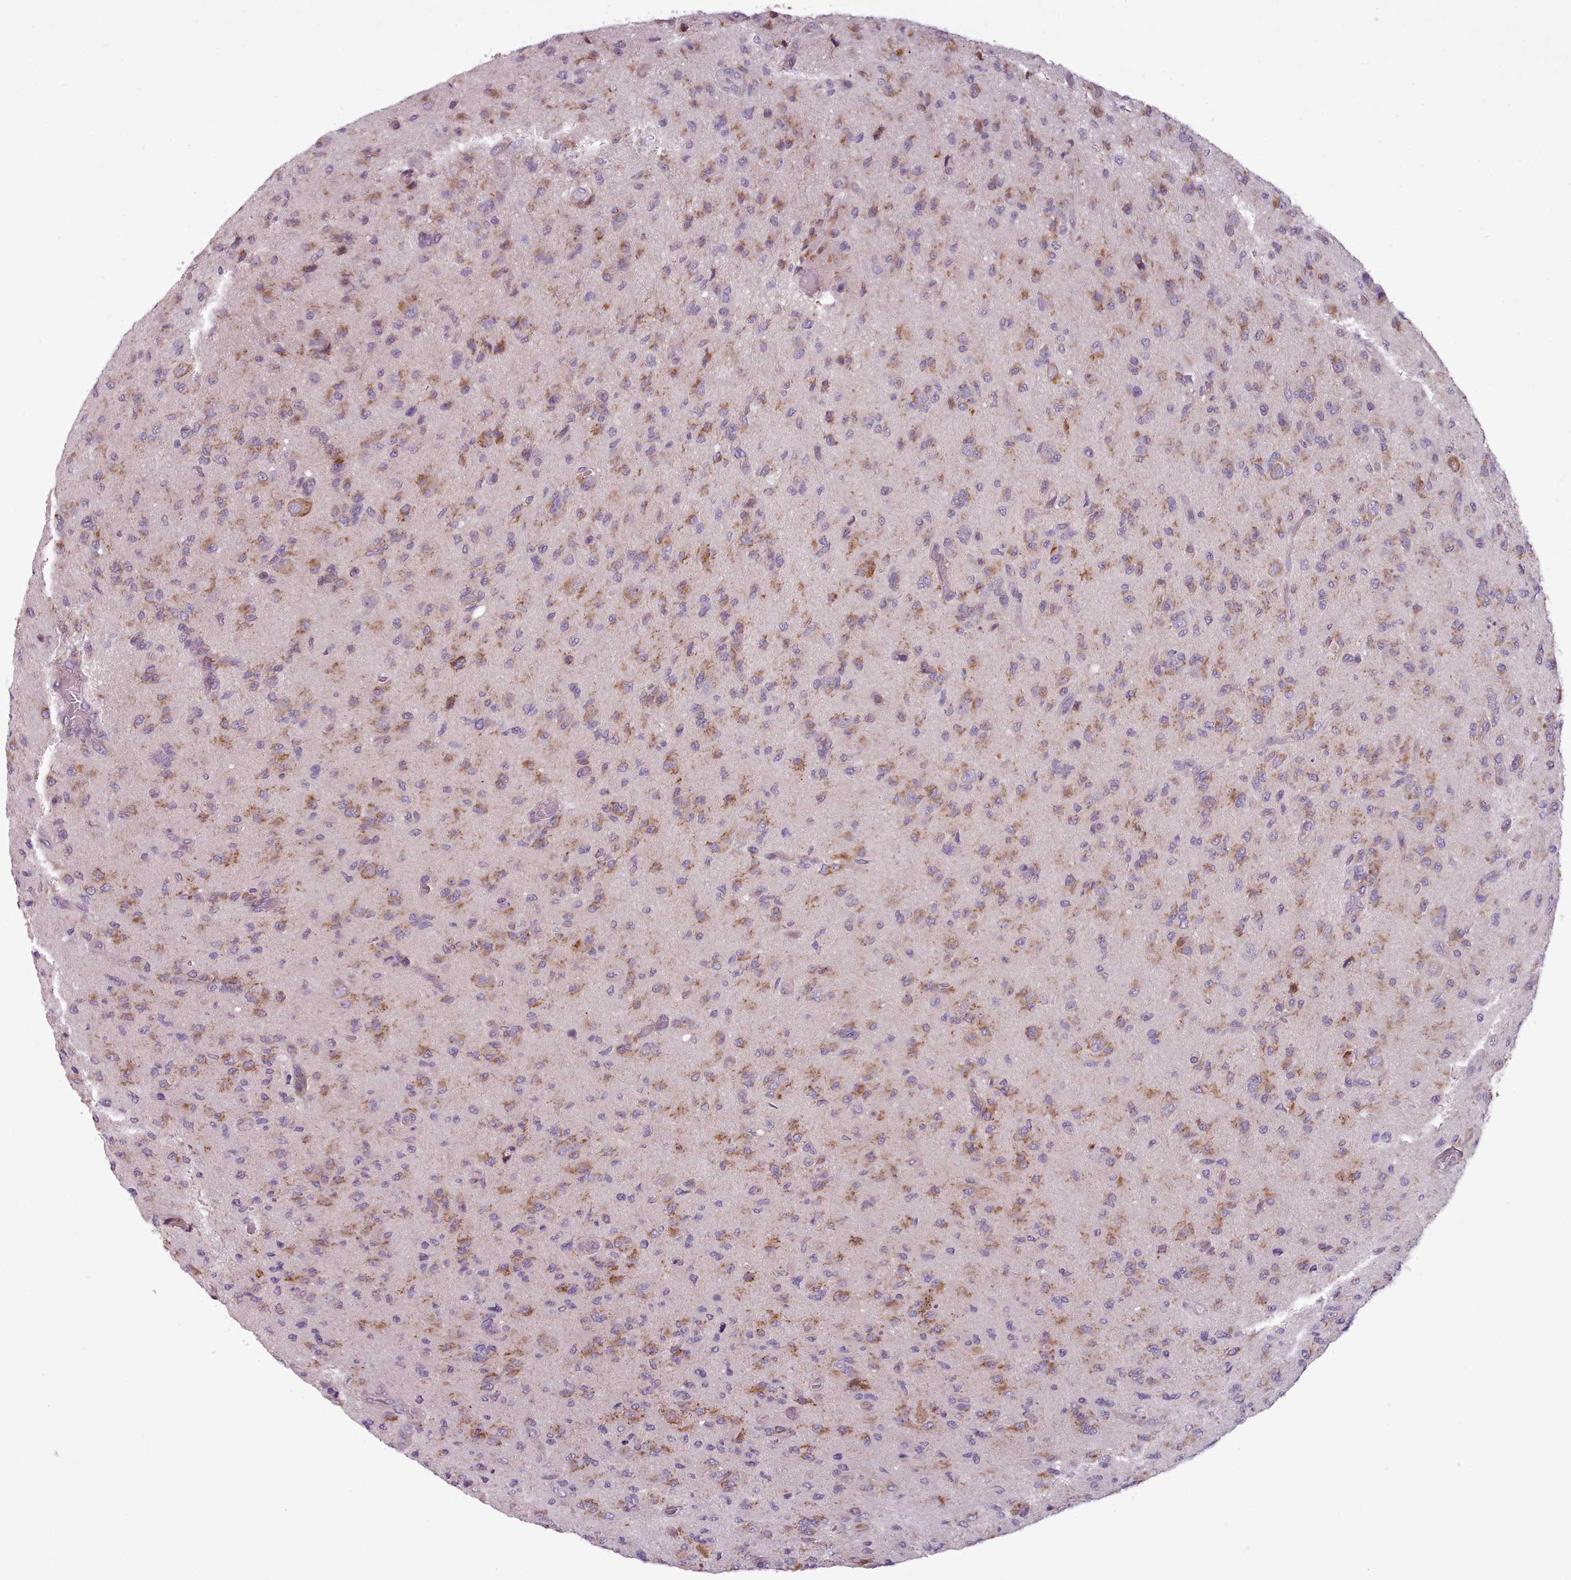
{"staining": {"intensity": "moderate", "quantity": "25%-75%", "location": "cytoplasmic/membranous"}, "tissue": "glioma", "cell_type": "Tumor cells", "image_type": "cancer", "snomed": [{"axis": "morphology", "description": "Glioma, malignant, High grade"}, {"axis": "topography", "description": "Brain"}], "caption": "There is medium levels of moderate cytoplasmic/membranous staining in tumor cells of malignant high-grade glioma, as demonstrated by immunohistochemical staining (brown color).", "gene": "LAPTM5", "patient": {"sex": "male", "age": 36}}